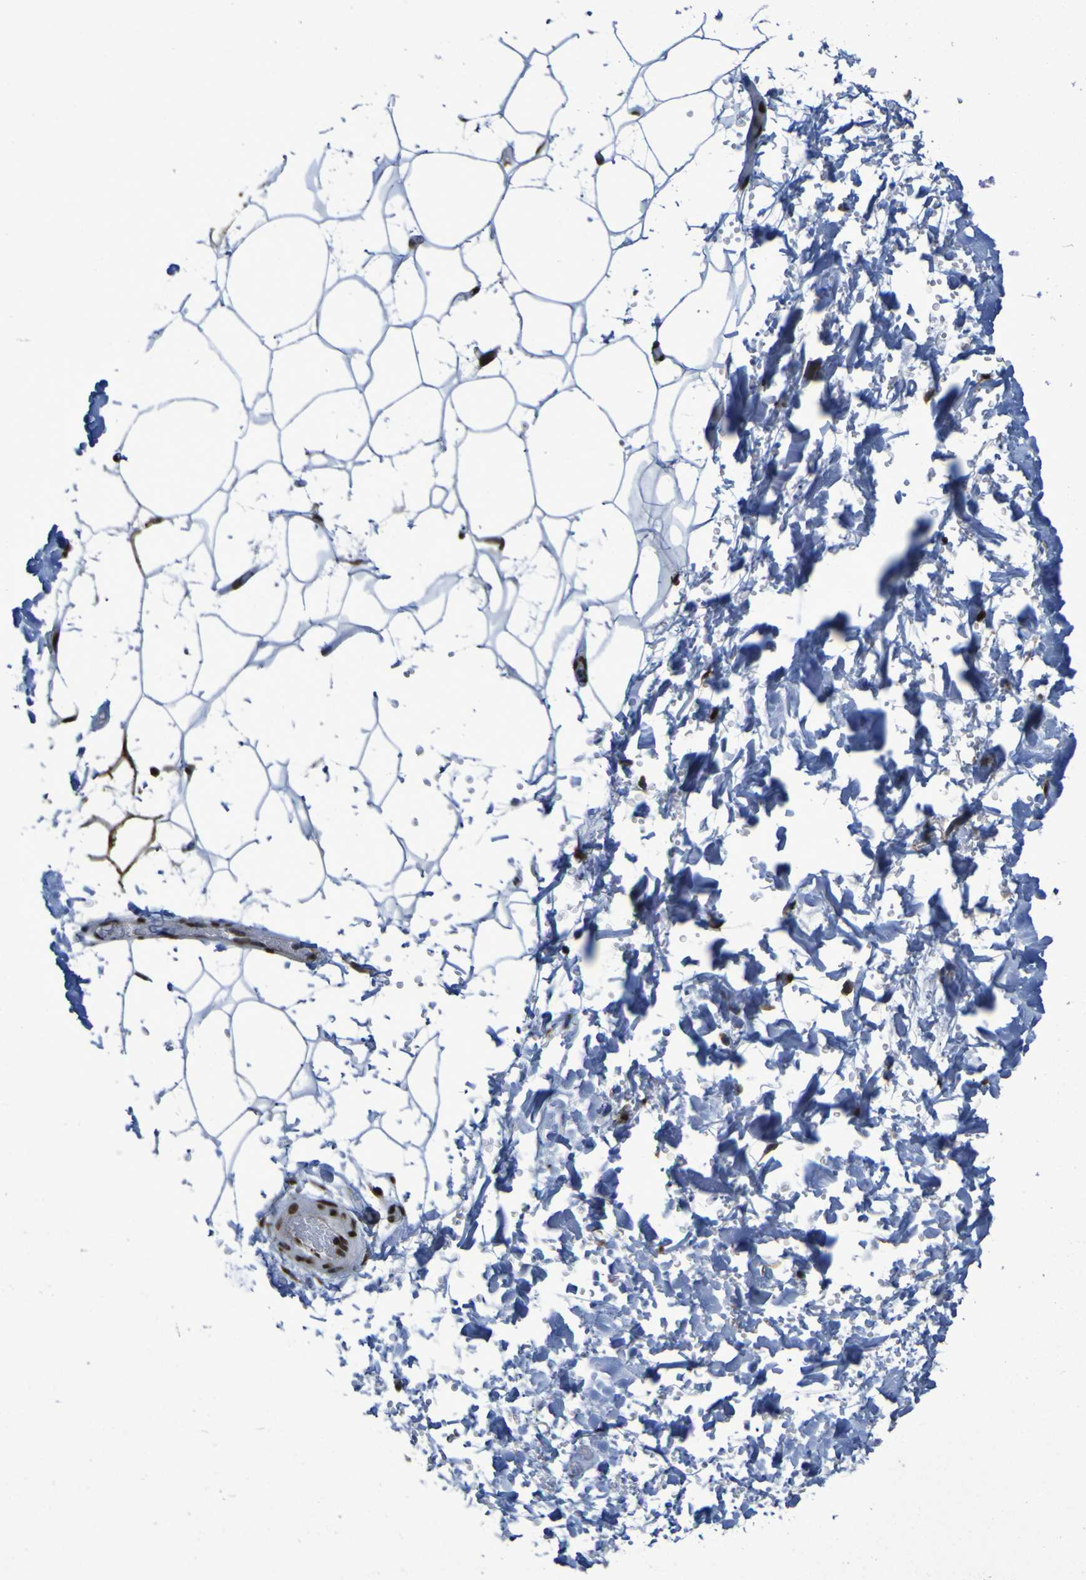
{"staining": {"intensity": "strong", "quantity": ">75%", "location": "nuclear"}, "tissue": "adipose tissue", "cell_type": "Adipocytes", "image_type": "normal", "snomed": [{"axis": "morphology", "description": "Normal tissue, NOS"}, {"axis": "topography", "description": "Soft tissue"}], "caption": "Immunohistochemistry (DAB (3,3'-diaminobenzidine)) staining of normal adipose tissue exhibits strong nuclear protein expression in approximately >75% of adipocytes. Nuclei are stained in blue.", "gene": "HNRNPR", "patient": {"sex": "male", "age": 72}}